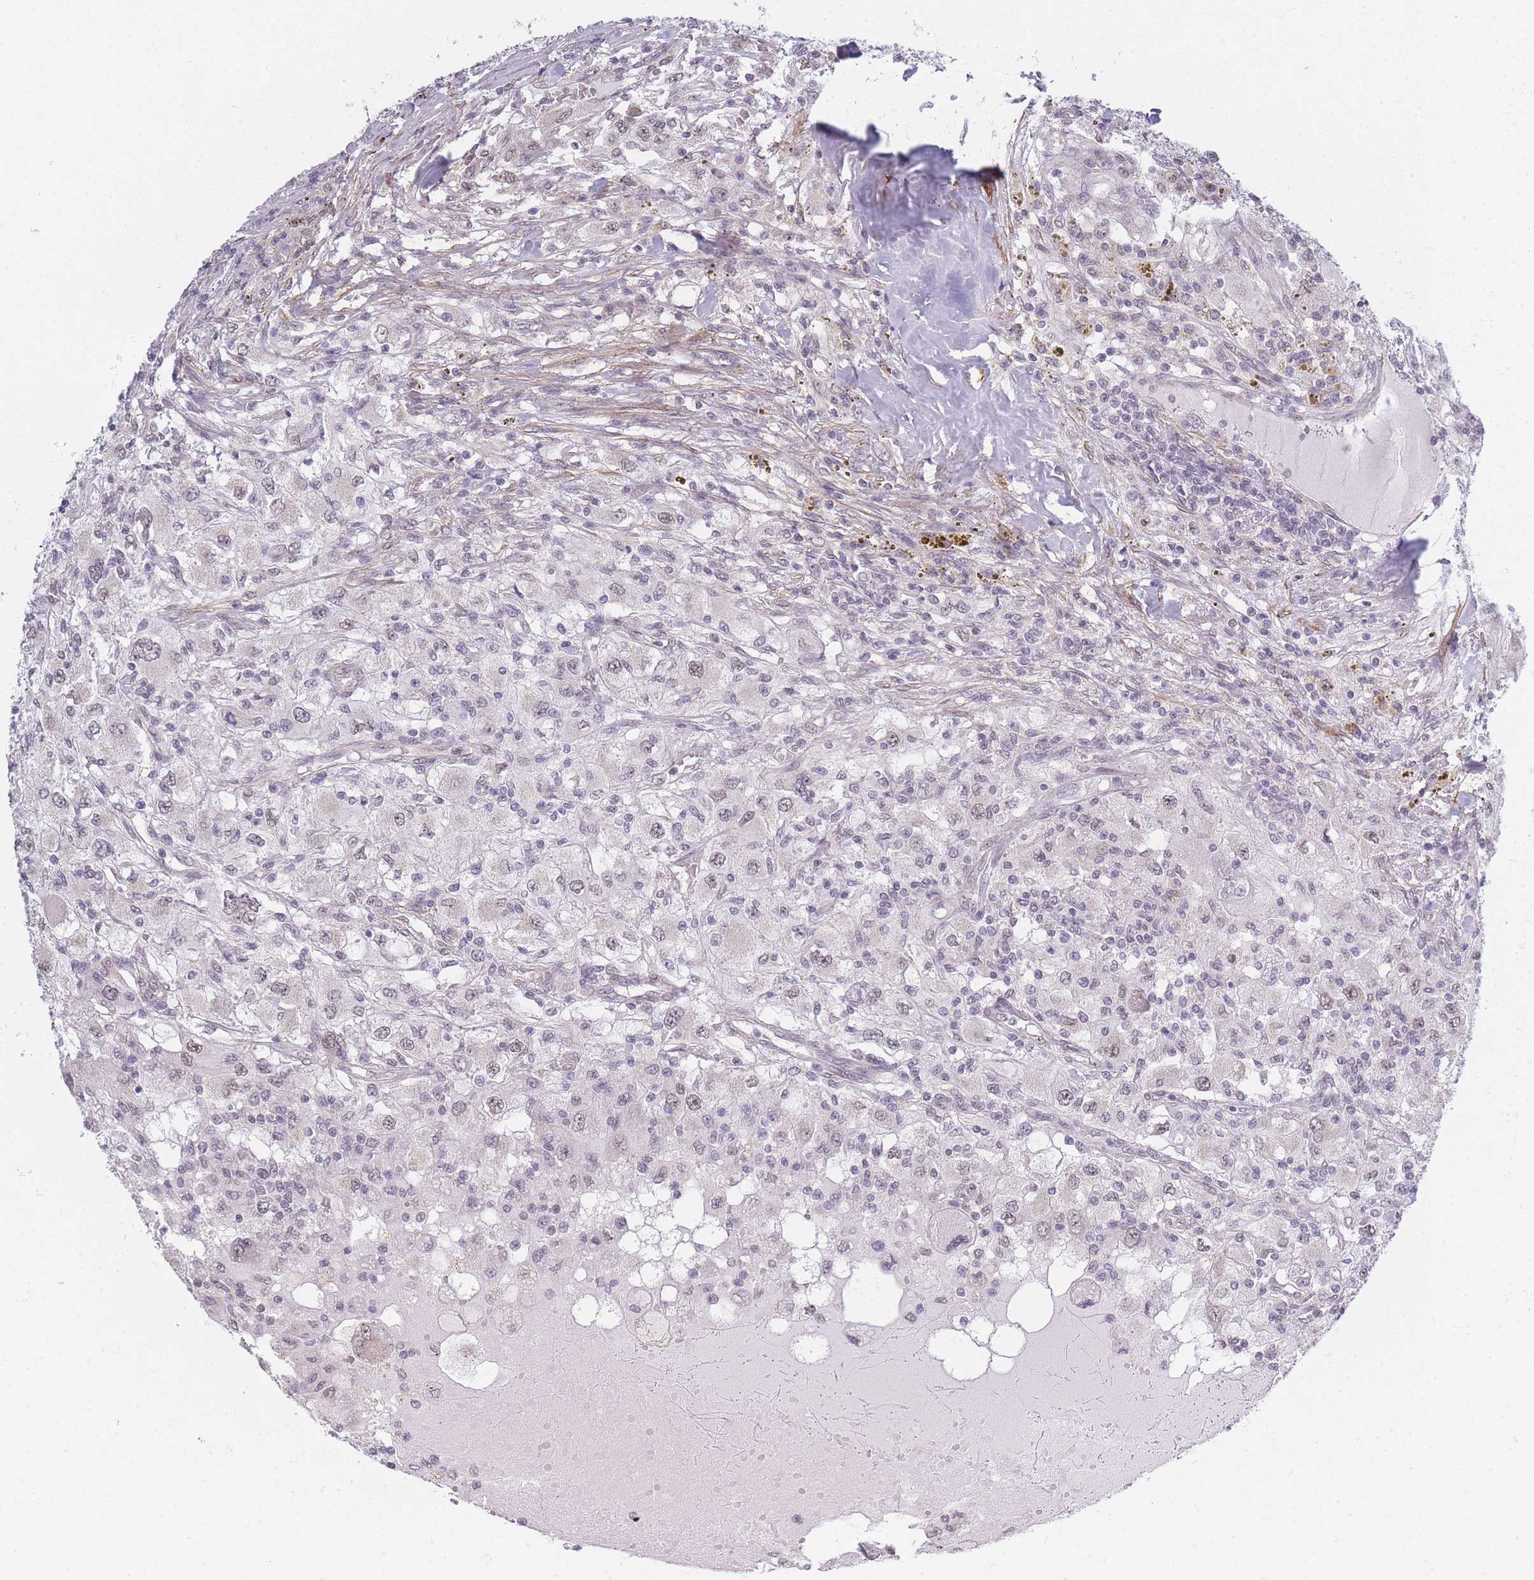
{"staining": {"intensity": "weak", "quantity": "<25%", "location": "nuclear"}, "tissue": "renal cancer", "cell_type": "Tumor cells", "image_type": "cancer", "snomed": [{"axis": "morphology", "description": "Adenocarcinoma, NOS"}, {"axis": "topography", "description": "Kidney"}], "caption": "This is an IHC image of human renal cancer (adenocarcinoma). There is no expression in tumor cells.", "gene": "SIN3B", "patient": {"sex": "female", "age": 67}}